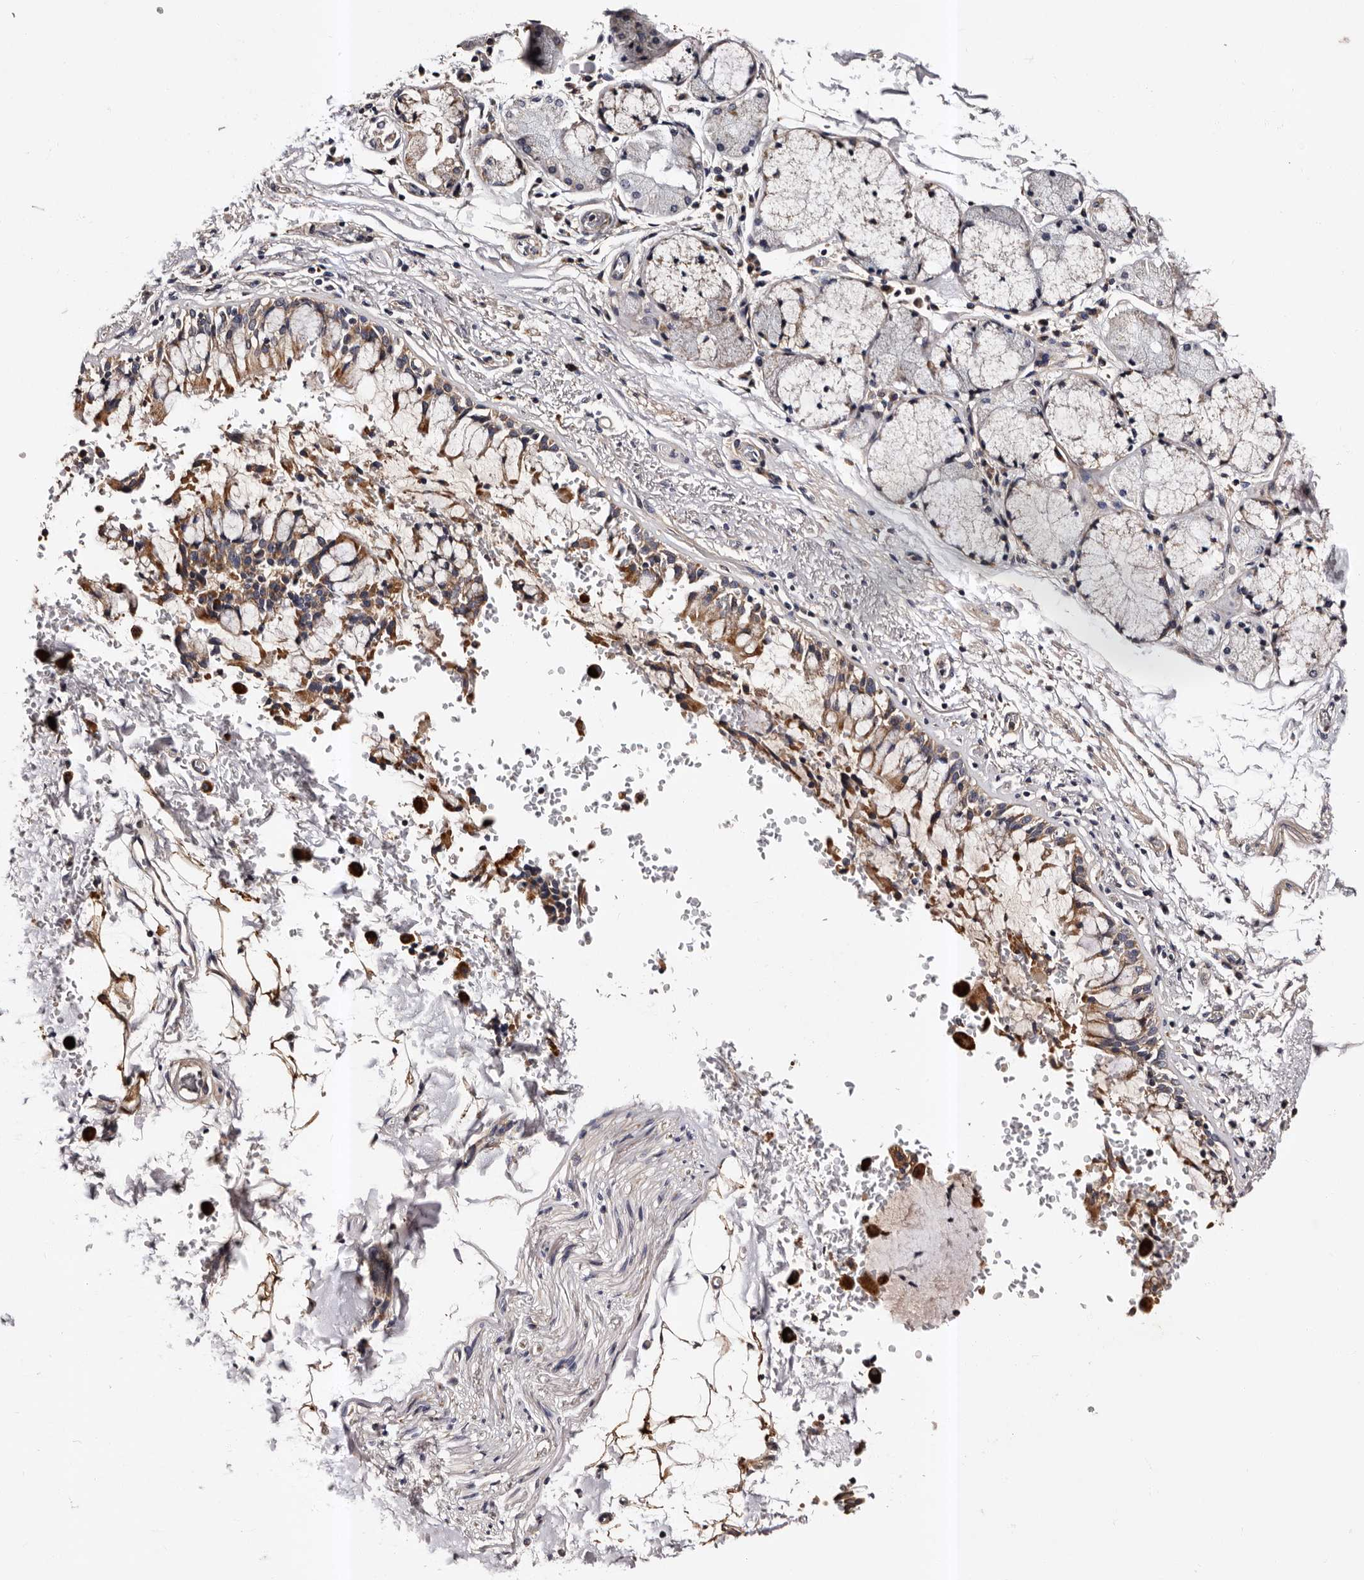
{"staining": {"intensity": "moderate", "quantity": ">75%", "location": "cytoplasmic/membranous"}, "tissue": "bronchus", "cell_type": "Respiratory epithelial cells", "image_type": "normal", "snomed": [{"axis": "morphology", "description": "Normal tissue, NOS"}, {"axis": "morphology", "description": "Inflammation, NOS"}, {"axis": "topography", "description": "Cartilage tissue"}, {"axis": "topography", "description": "Bronchus"}, {"axis": "topography", "description": "Lung"}], "caption": "The micrograph displays a brown stain indicating the presence of a protein in the cytoplasmic/membranous of respiratory epithelial cells in bronchus.", "gene": "ADCK5", "patient": {"sex": "female", "age": 64}}